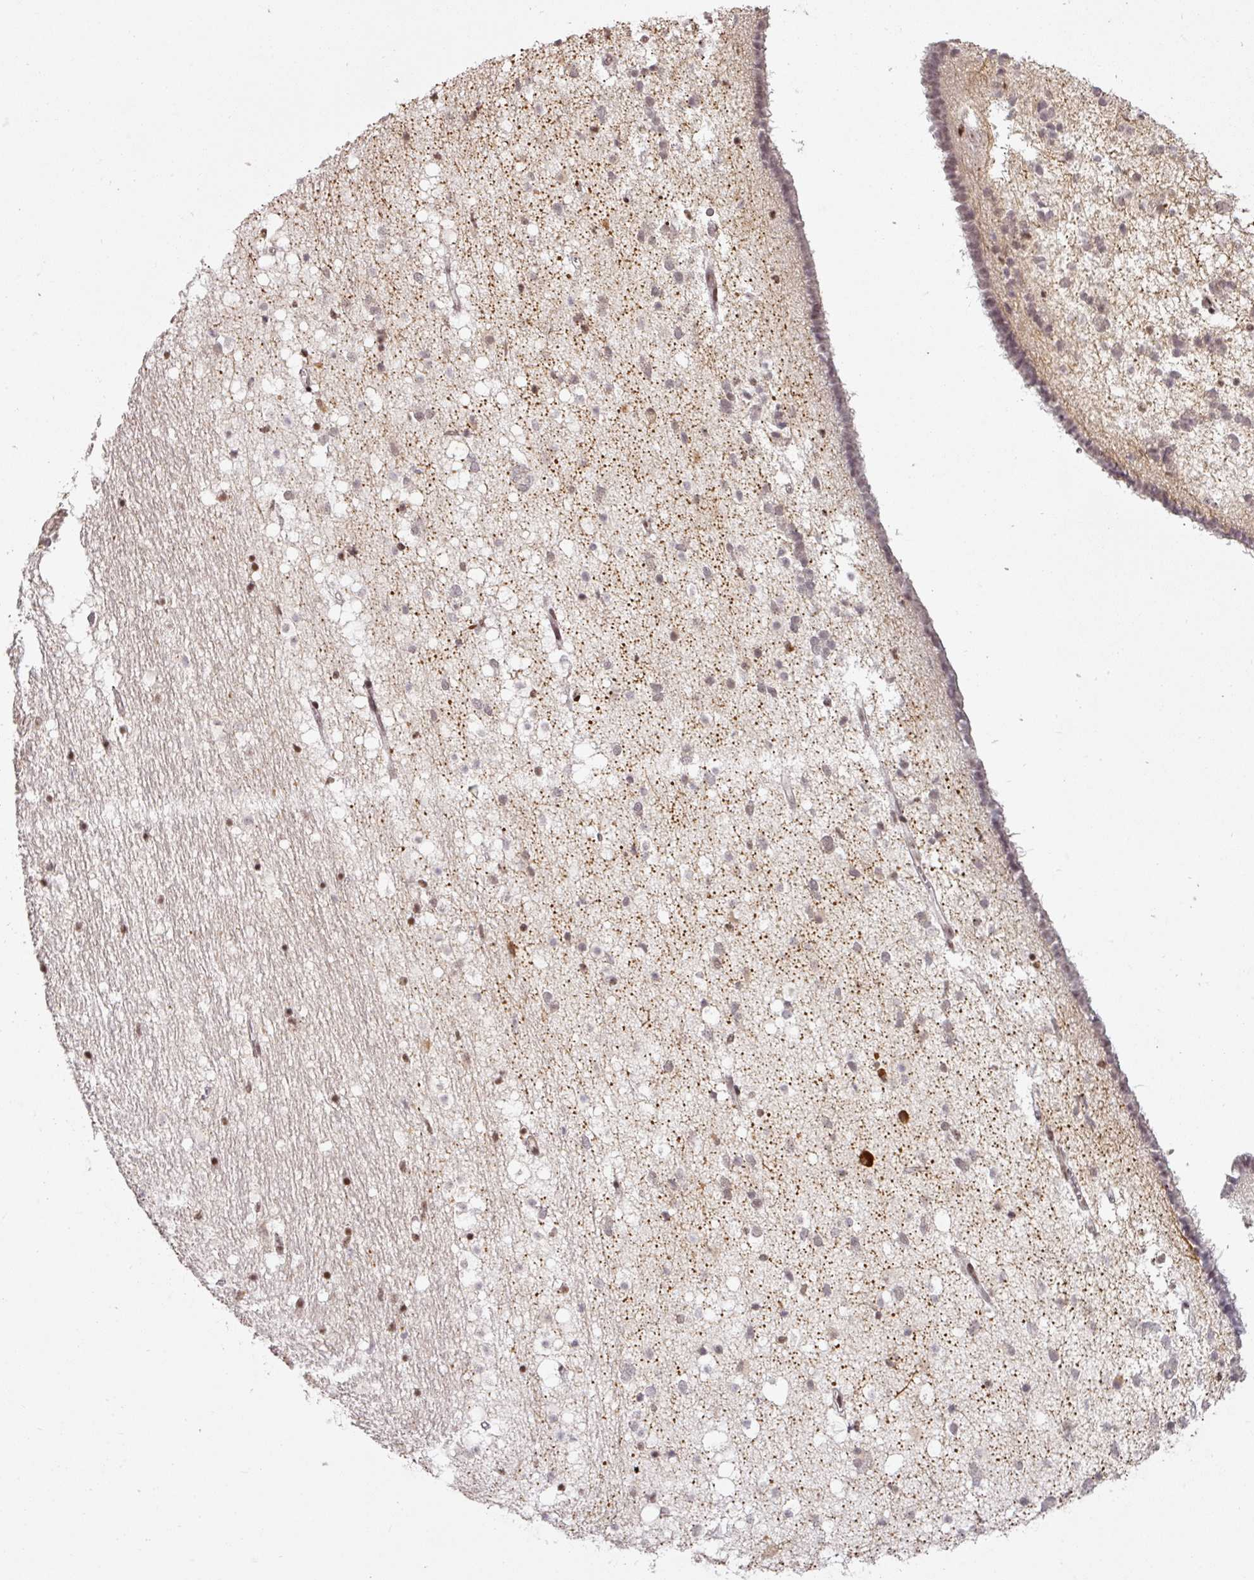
{"staining": {"intensity": "moderate", "quantity": "25%-75%", "location": "nuclear"}, "tissue": "caudate", "cell_type": "Glial cells", "image_type": "normal", "snomed": [{"axis": "morphology", "description": "Normal tissue, NOS"}, {"axis": "topography", "description": "Lateral ventricle wall"}], "caption": "This photomicrograph shows immunohistochemistry (IHC) staining of benign human caudate, with medium moderate nuclear expression in approximately 25%-75% of glial cells.", "gene": "GPRIN2", "patient": {"sex": "male", "age": 37}}